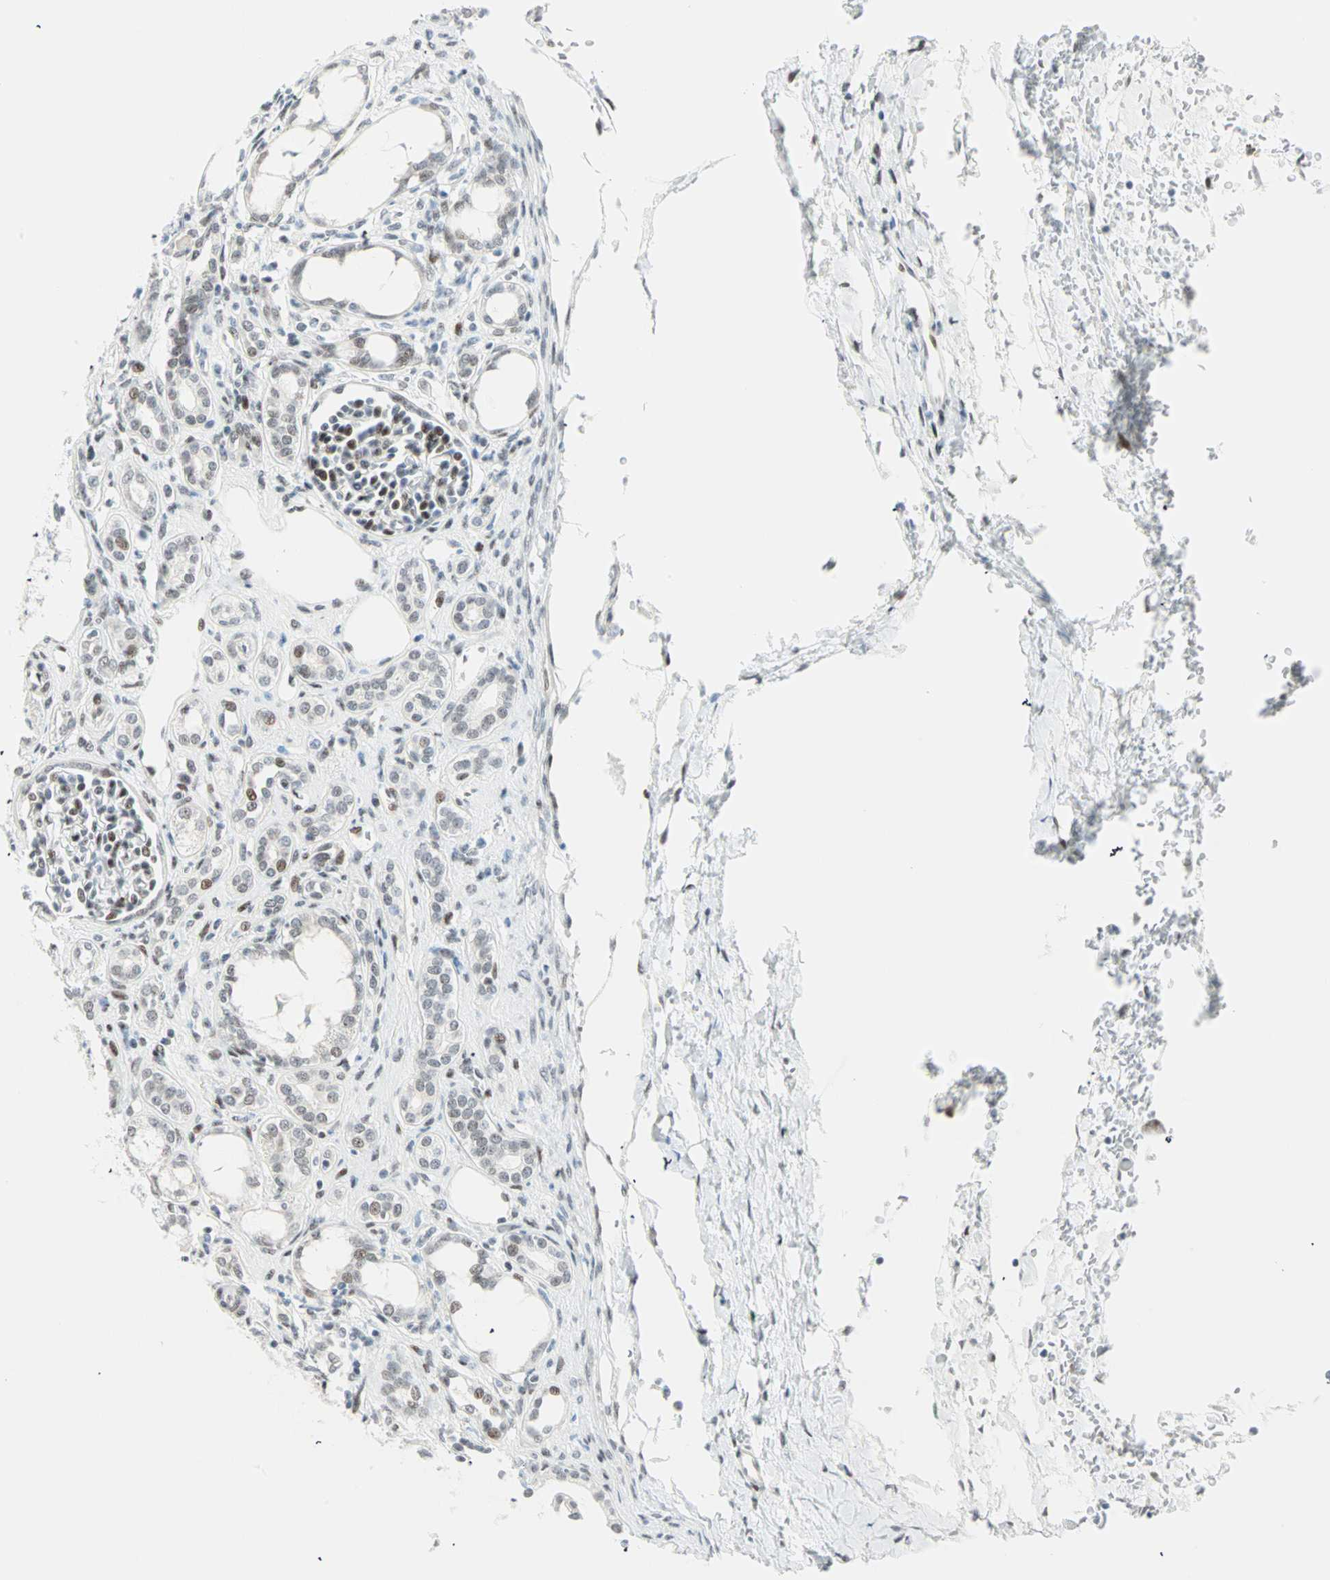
{"staining": {"intensity": "moderate", "quantity": "<25%", "location": "nuclear"}, "tissue": "kidney", "cell_type": "Cells in glomeruli", "image_type": "normal", "snomed": [{"axis": "morphology", "description": "Normal tissue, NOS"}, {"axis": "topography", "description": "Kidney"}], "caption": "This histopathology image demonstrates immunohistochemistry (IHC) staining of unremarkable kidney, with low moderate nuclear positivity in approximately <25% of cells in glomeruli.", "gene": "PKNOX1", "patient": {"sex": "male", "age": 7}}